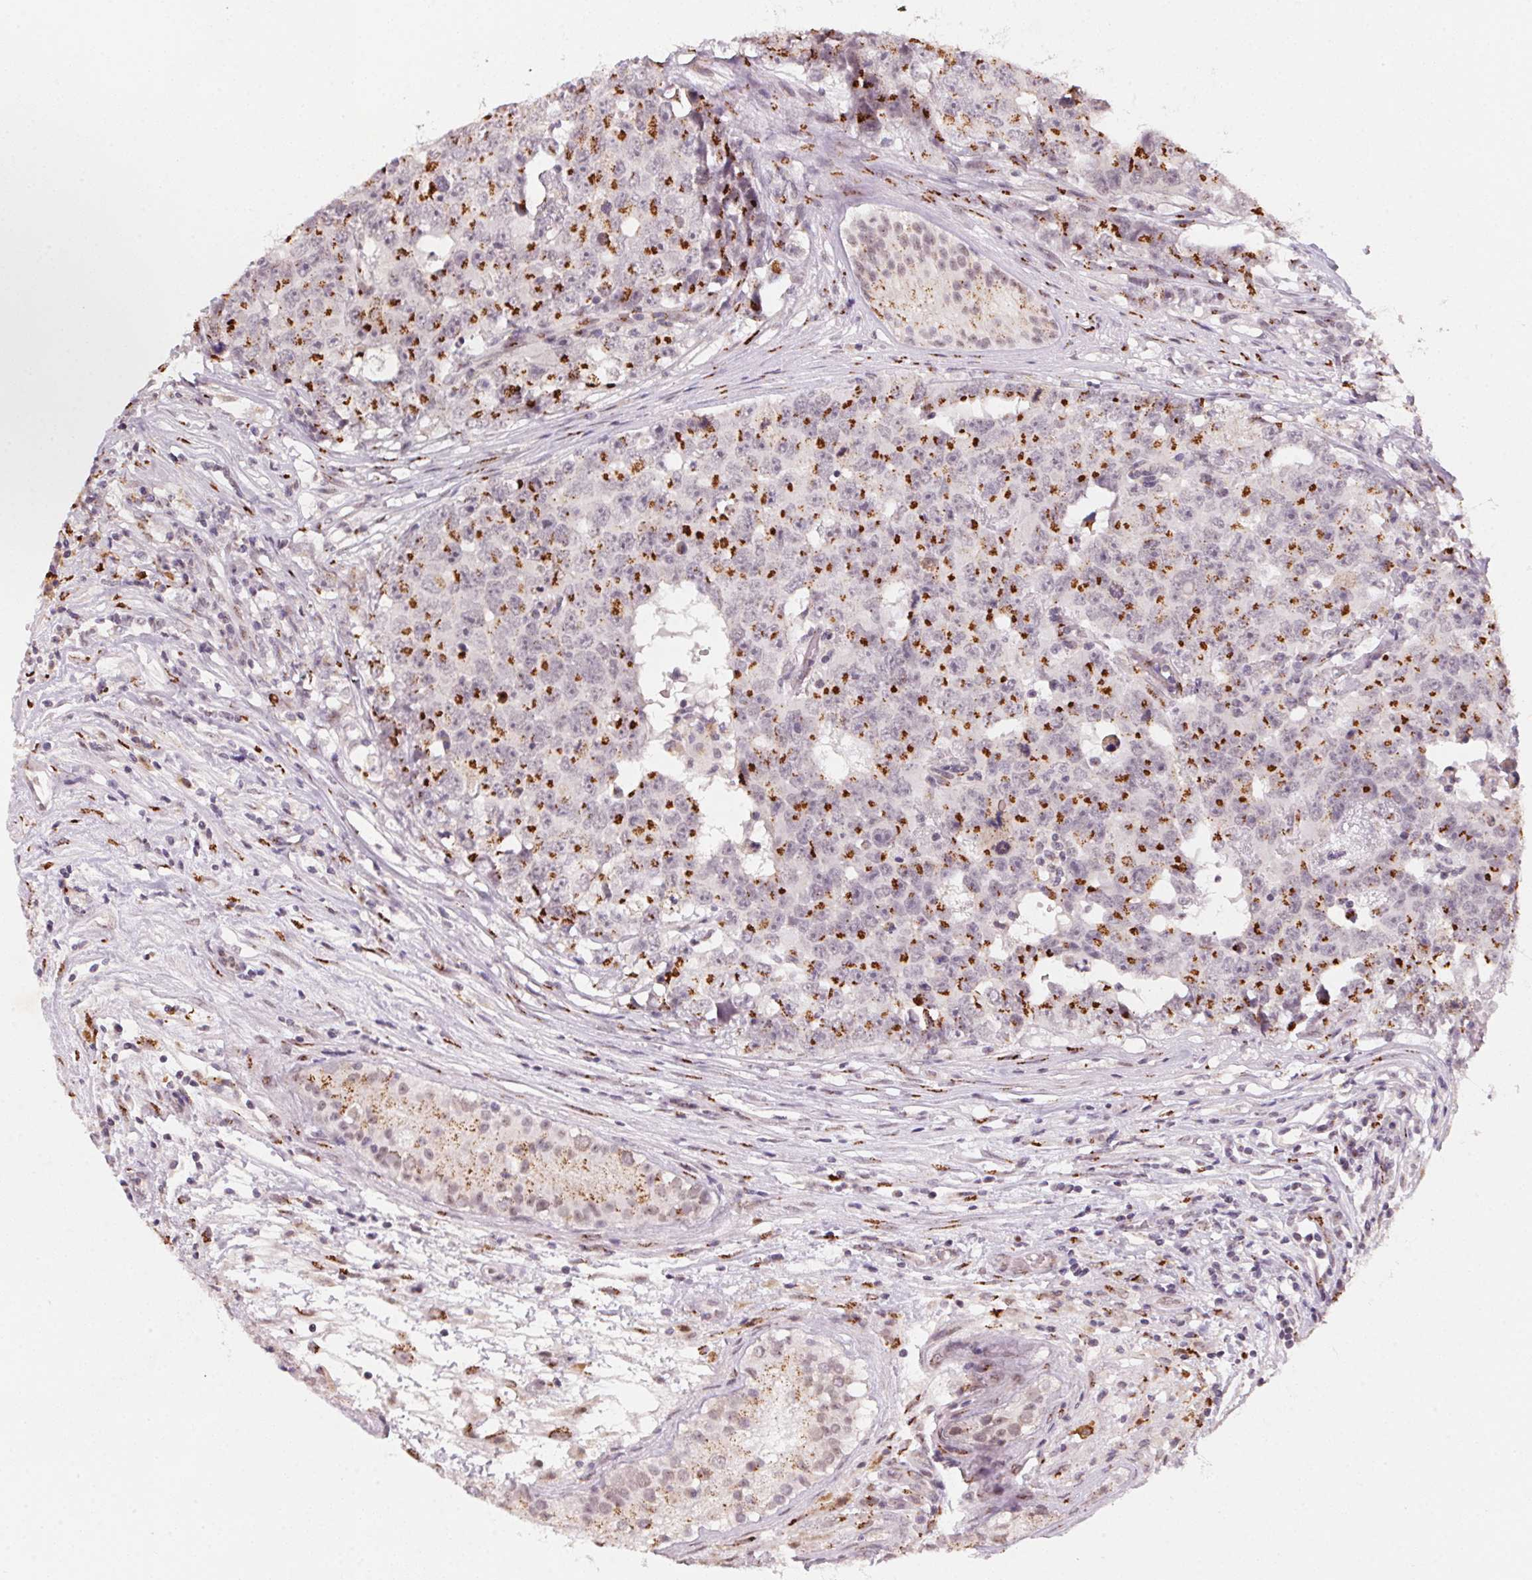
{"staining": {"intensity": "strong", "quantity": ">75%", "location": "cytoplasmic/membranous"}, "tissue": "testis cancer", "cell_type": "Tumor cells", "image_type": "cancer", "snomed": [{"axis": "morphology", "description": "Carcinoma, Embryonal, NOS"}, {"axis": "topography", "description": "Testis"}], "caption": "An IHC histopathology image of tumor tissue is shown. Protein staining in brown shows strong cytoplasmic/membranous positivity in testis embryonal carcinoma within tumor cells.", "gene": "RAB22A", "patient": {"sex": "male", "age": 24}}